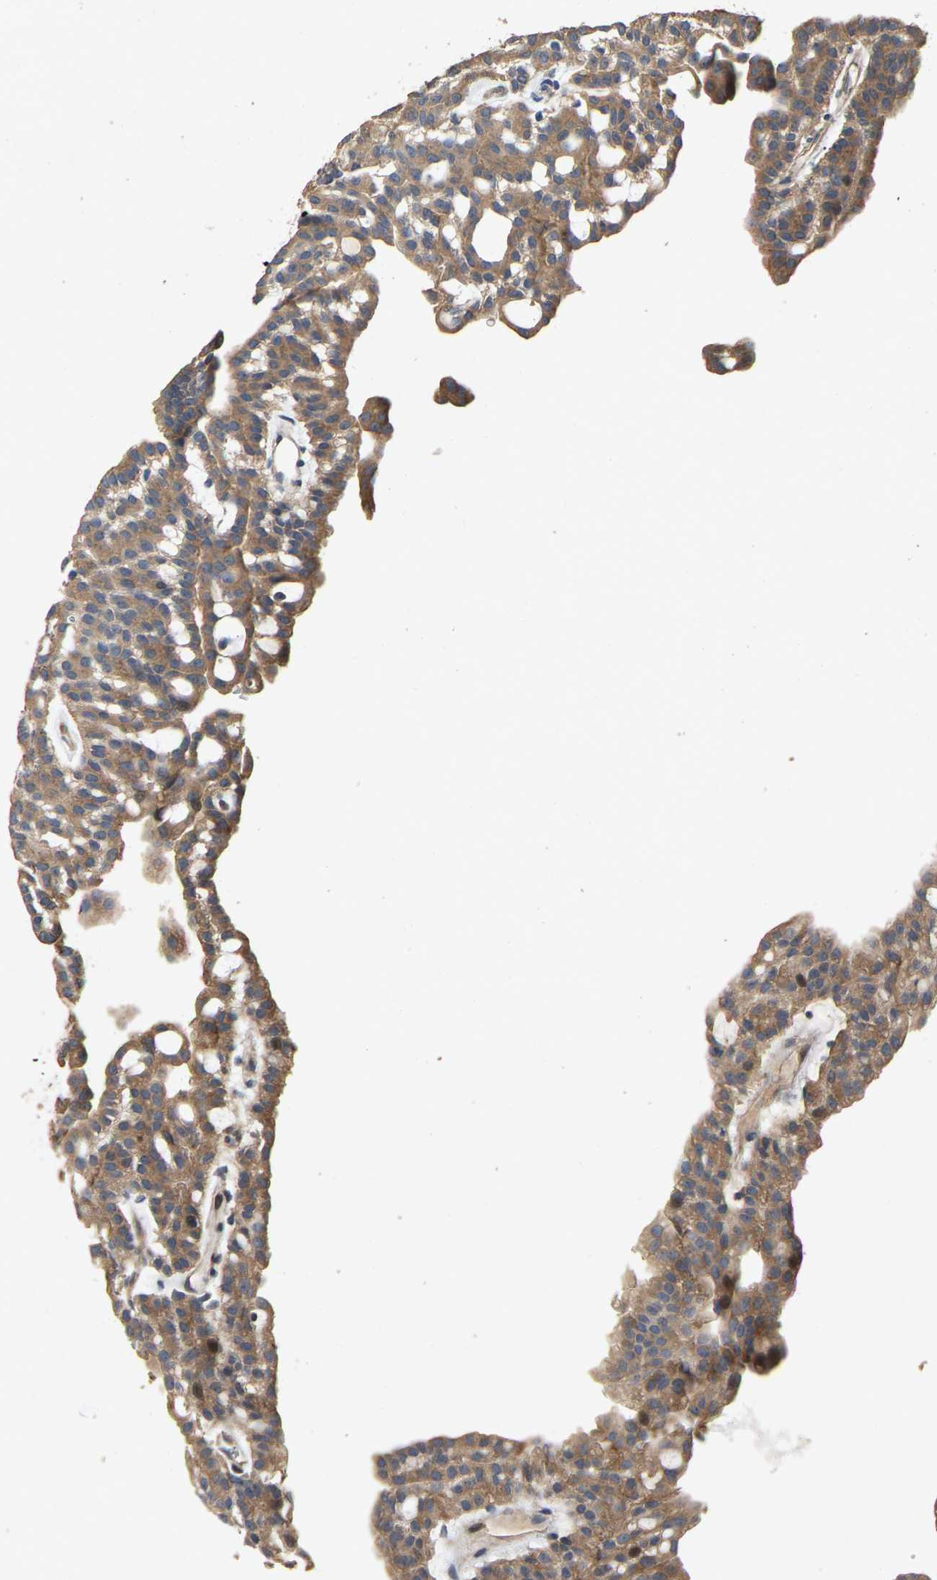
{"staining": {"intensity": "moderate", "quantity": ">75%", "location": "cytoplasmic/membranous"}, "tissue": "renal cancer", "cell_type": "Tumor cells", "image_type": "cancer", "snomed": [{"axis": "morphology", "description": "Adenocarcinoma, NOS"}, {"axis": "topography", "description": "Kidney"}], "caption": "Immunohistochemical staining of adenocarcinoma (renal) displays medium levels of moderate cytoplasmic/membranous protein positivity in approximately >75% of tumor cells. (brown staining indicates protein expression, while blue staining denotes nuclei).", "gene": "NCS1", "patient": {"sex": "male", "age": 63}}